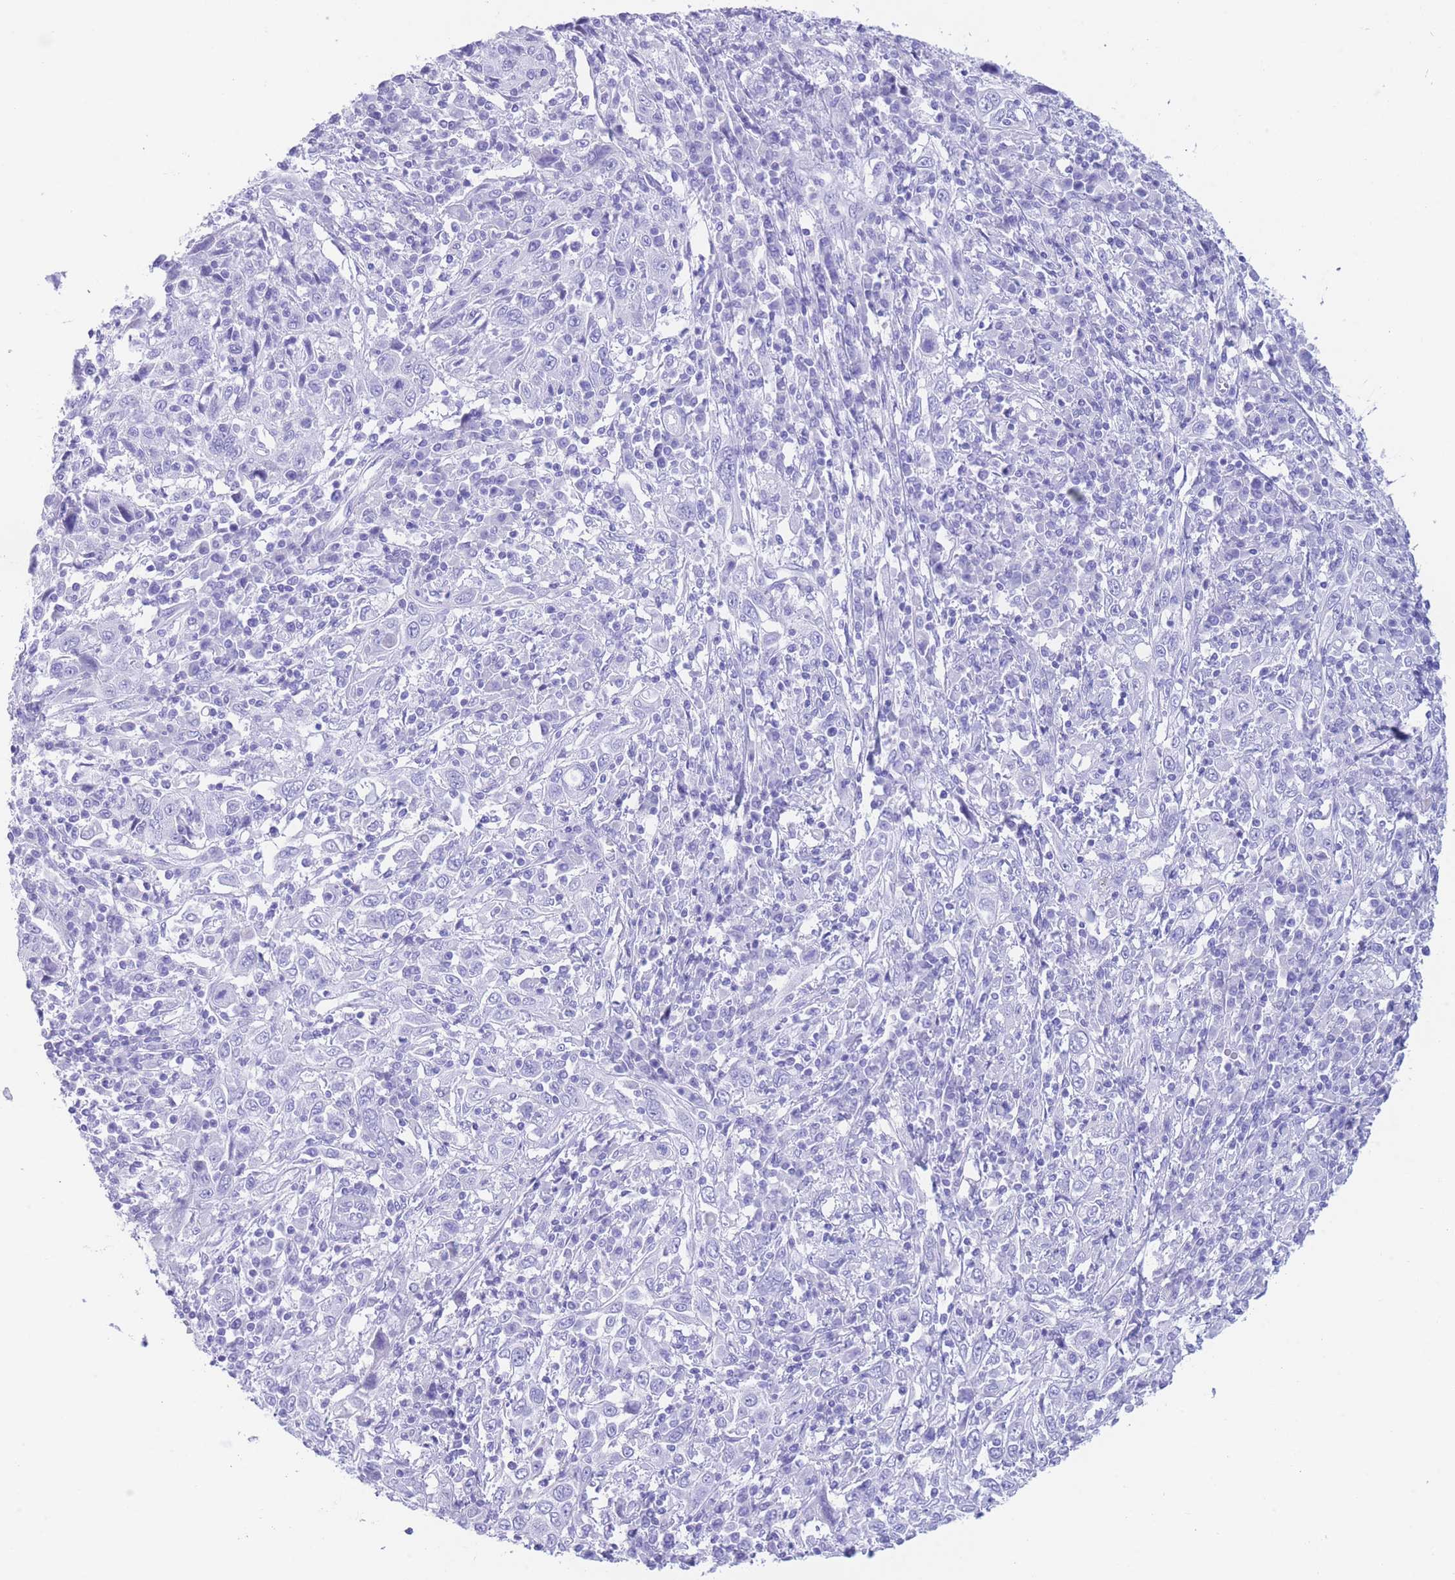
{"staining": {"intensity": "negative", "quantity": "none", "location": "none"}, "tissue": "cervical cancer", "cell_type": "Tumor cells", "image_type": "cancer", "snomed": [{"axis": "morphology", "description": "Squamous cell carcinoma, NOS"}, {"axis": "topography", "description": "Cervix"}], "caption": "Immunohistochemistry (IHC) of human cervical cancer demonstrates no staining in tumor cells.", "gene": "SLCO1B3", "patient": {"sex": "female", "age": 46}}